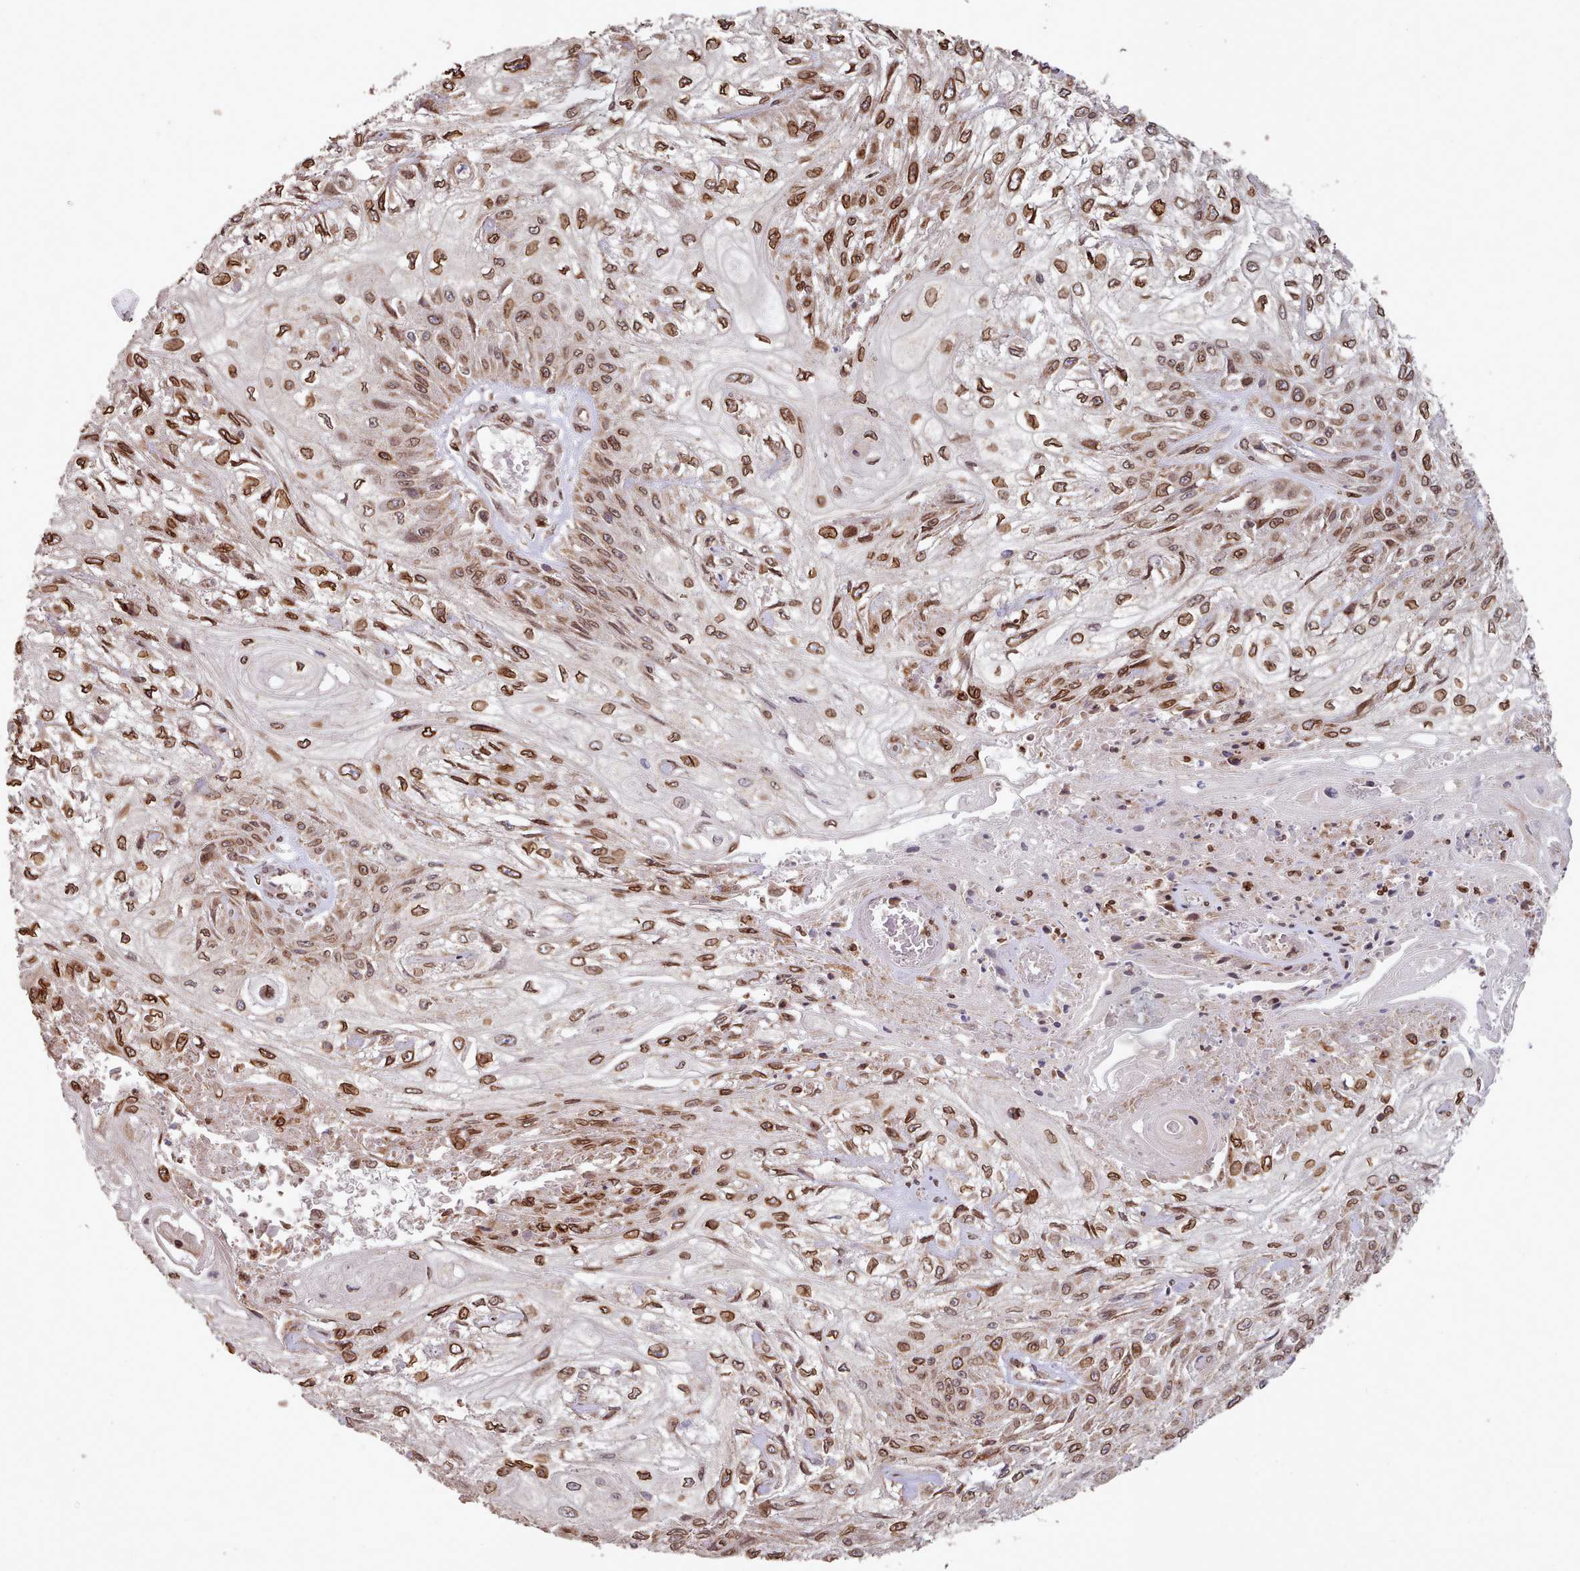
{"staining": {"intensity": "moderate", "quantity": ">75%", "location": "cytoplasmic/membranous,nuclear"}, "tissue": "skin cancer", "cell_type": "Tumor cells", "image_type": "cancer", "snomed": [{"axis": "morphology", "description": "Squamous cell carcinoma, NOS"}, {"axis": "morphology", "description": "Squamous cell carcinoma, metastatic, NOS"}, {"axis": "topography", "description": "Skin"}, {"axis": "topography", "description": "Lymph node"}], "caption": "Human metastatic squamous cell carcinoma (skin) stained with a brown dye reveals moderate cytoplasmic/membranous and nuclear positive expression in about >75% of tumor cells.", "gene": "TOR1AIP1", "patient": {"sex": "male", "age": 75}}